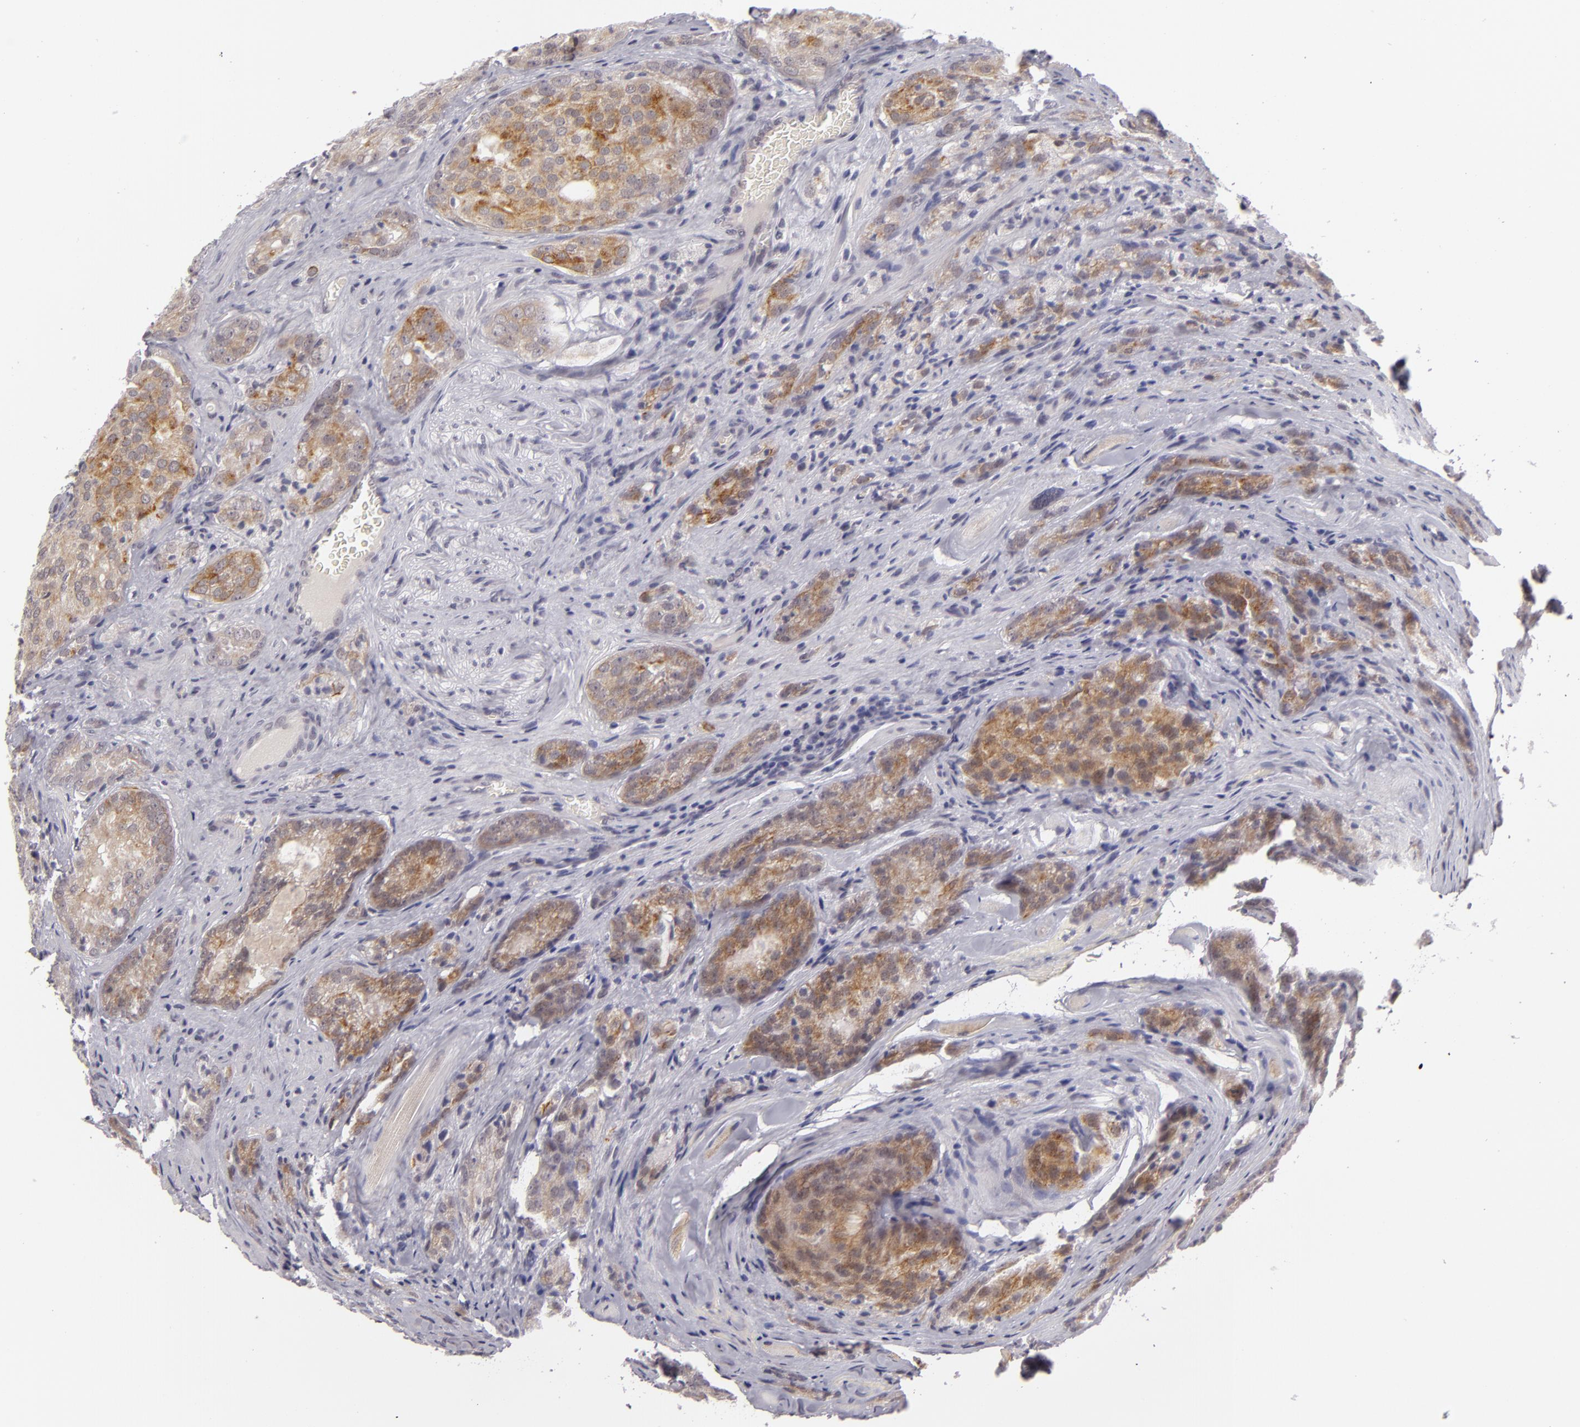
{"staining": {"intensity": "moderate", "quantity": "25%-75%", "location": "cytoplasmic/membranous"}, "tissue": "prostate cancer", "cell_type": "Tumor cells", "image_type": "cancer", "snomed": [{"axis": "morphology", "description": "Adenocarcinoma, Medium grade"}, {"axis": "topography", "description": "Prostate"}], "caption": "Moderate cytoplasmic/membranous protein expression is seen in about 25%-75% of tumor cells in prostate cancer (medium-grade adenocarcinoma). (DAB IHC with brightfield microscopy, high magnification).", "gene": "ZNF205", "patient": {"sex": "male", "age": 60}}